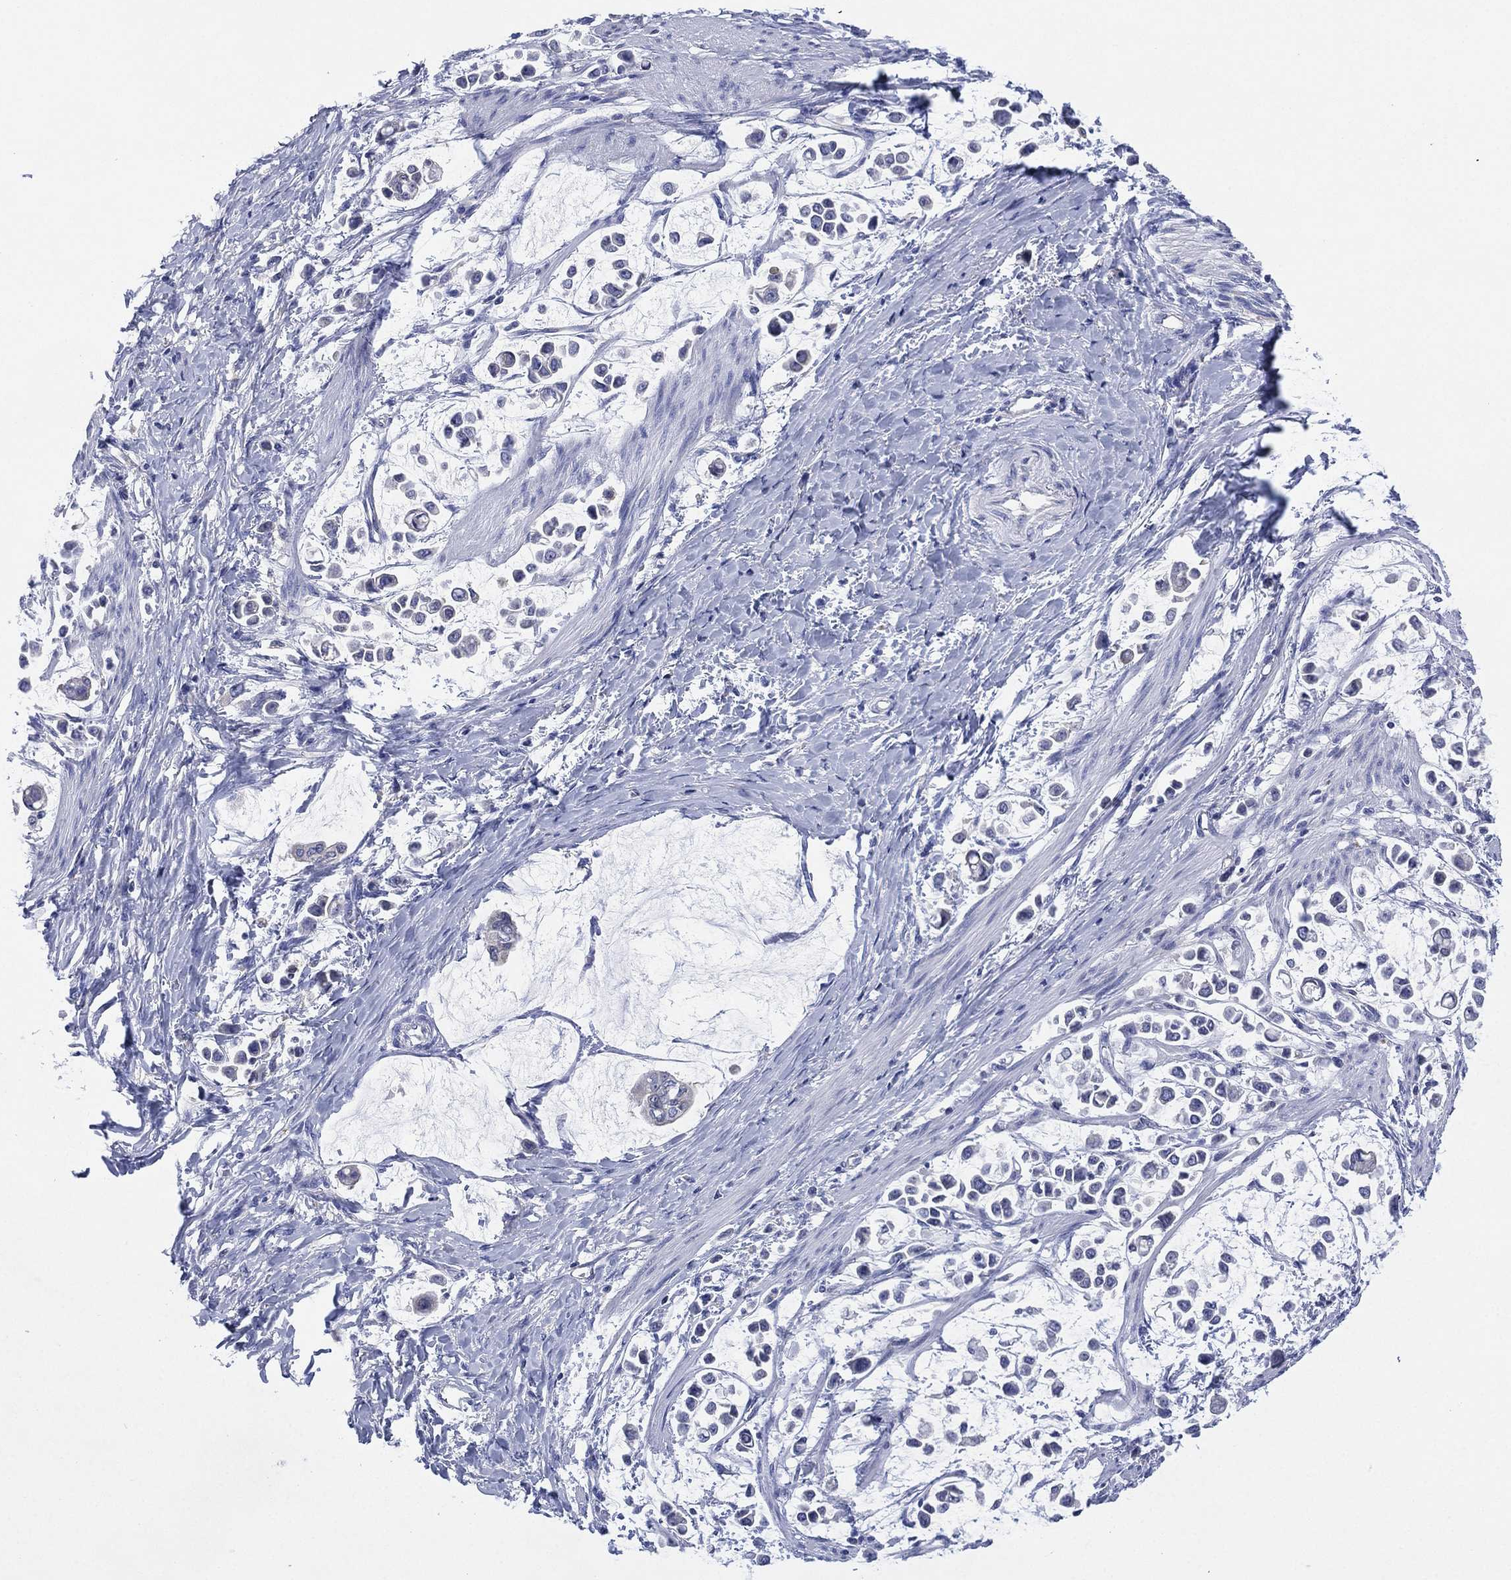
{"staining": {"intensity": "negative", "quantity": "none", "location": "none"}, "tissue": "stomach cancer", "cell_type": "Tumor cells", "image_type": "cancer", "snomed": [{"axis": "morphology", "description": "Adenocarcinoma, NOS"}, {"axis": "topography", "description": "Stomach"}], "caption": "This is an immunohistochemistry histopathology image of human stomach adenocarcinoma. There is no expression in tumor cells.", "gene": "CHRNA3", "patient": {"sex": "male", "age": 82}}